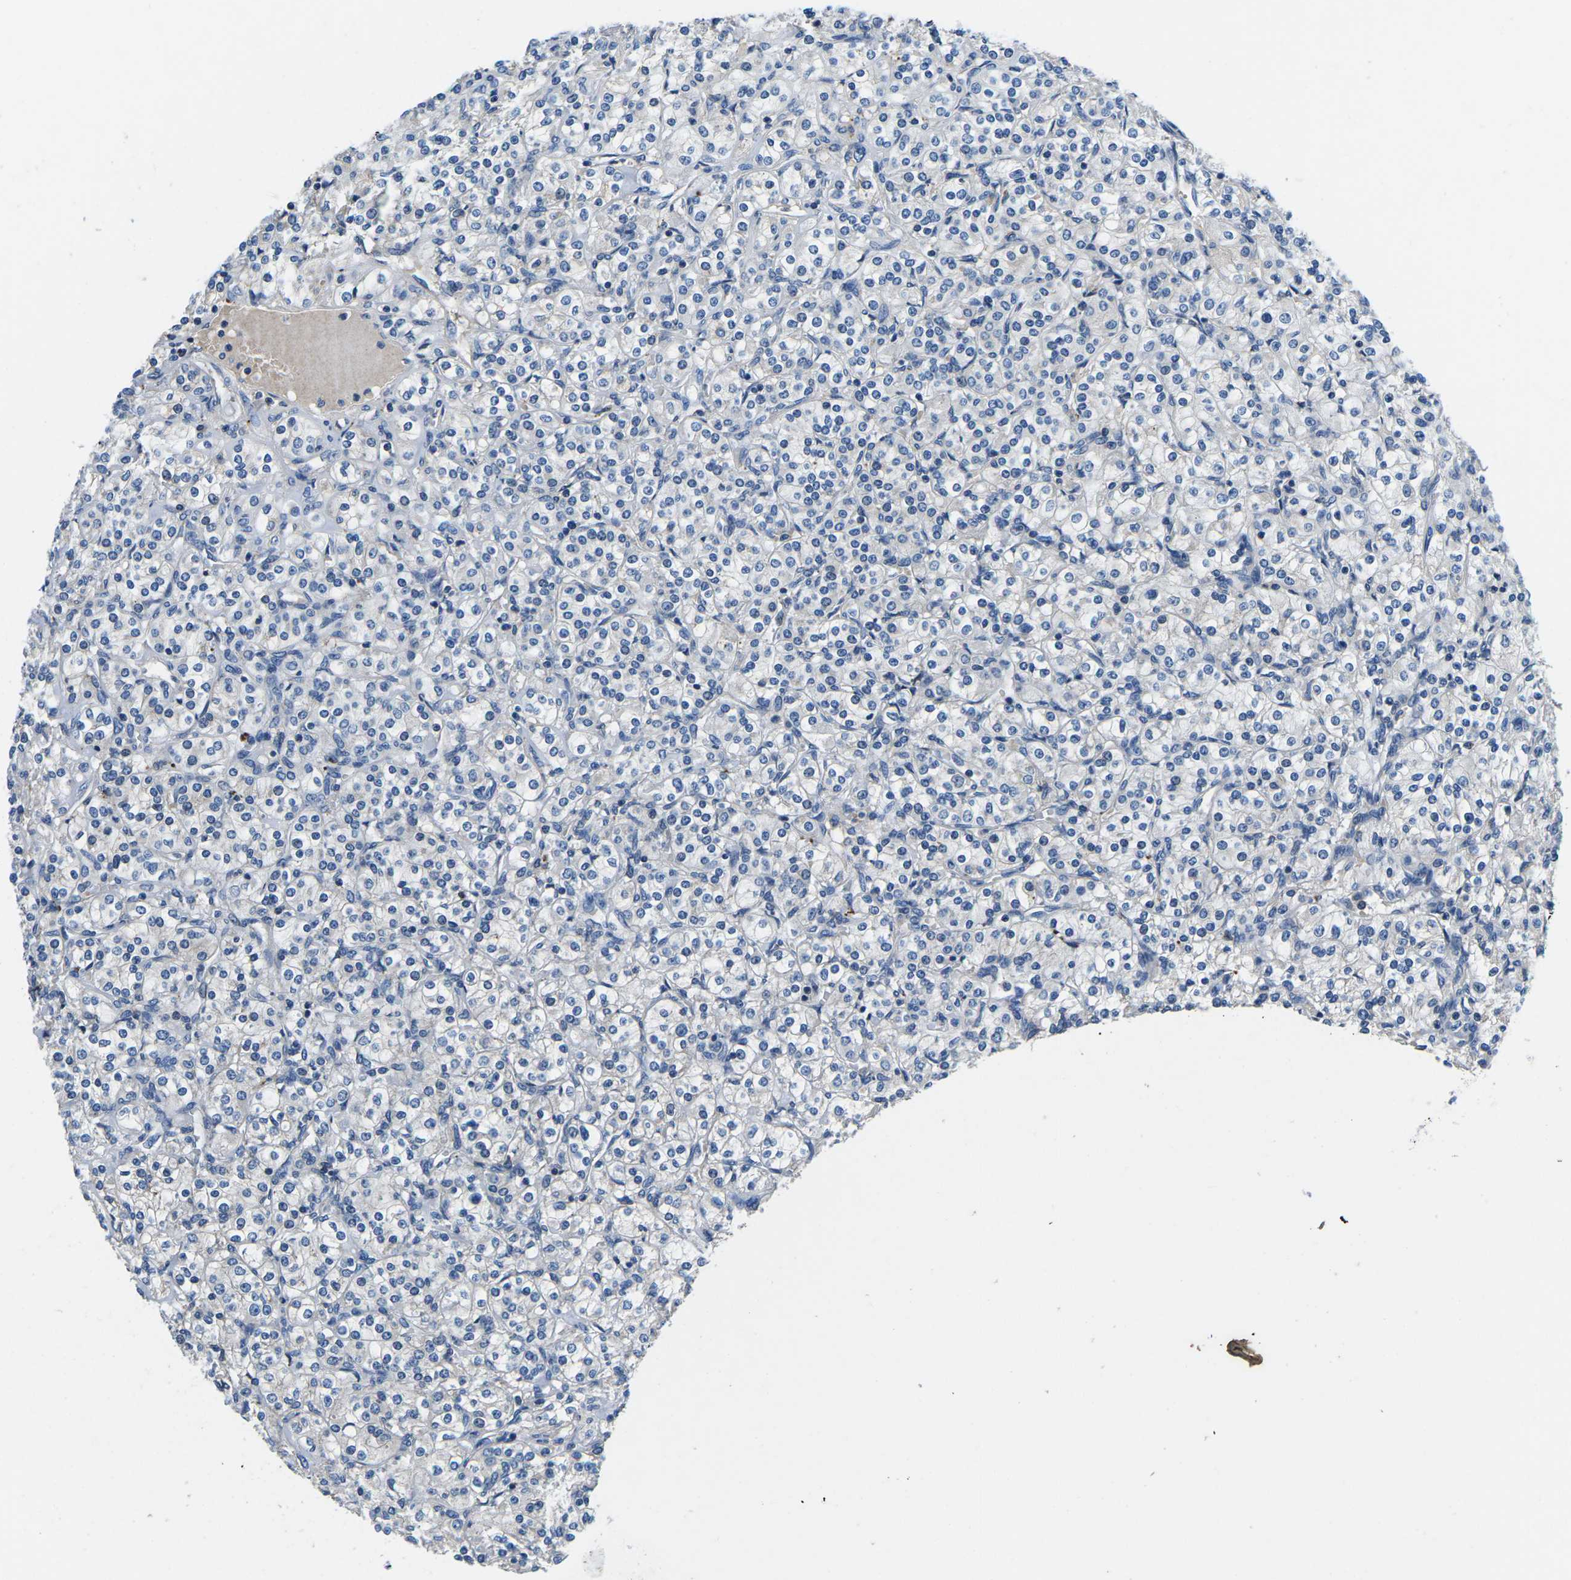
{"staining": {"intensity": "negative", "quantity": "none", "location": "none"}, "tissue": "renal cancer", "cell_type": "Tumor cells", "image_type": "cancer", "snomed": [{"axis": "morphology", "description": "Adenocarcinoma, NOS"}, {"axis": "topography", "description": "Kidney"}], "caption": "There is no significant staining in tumor cells of renal adenocarcinoma. Brightfield microscopy of immunohistochemistry stained with DAB (3,3'-diaminobenzidine) (brown) and hematoxylin (blue), captured at high magnification.", "gene": "PDCD6IP", "patient": {"sex": "male", "age": 77}}